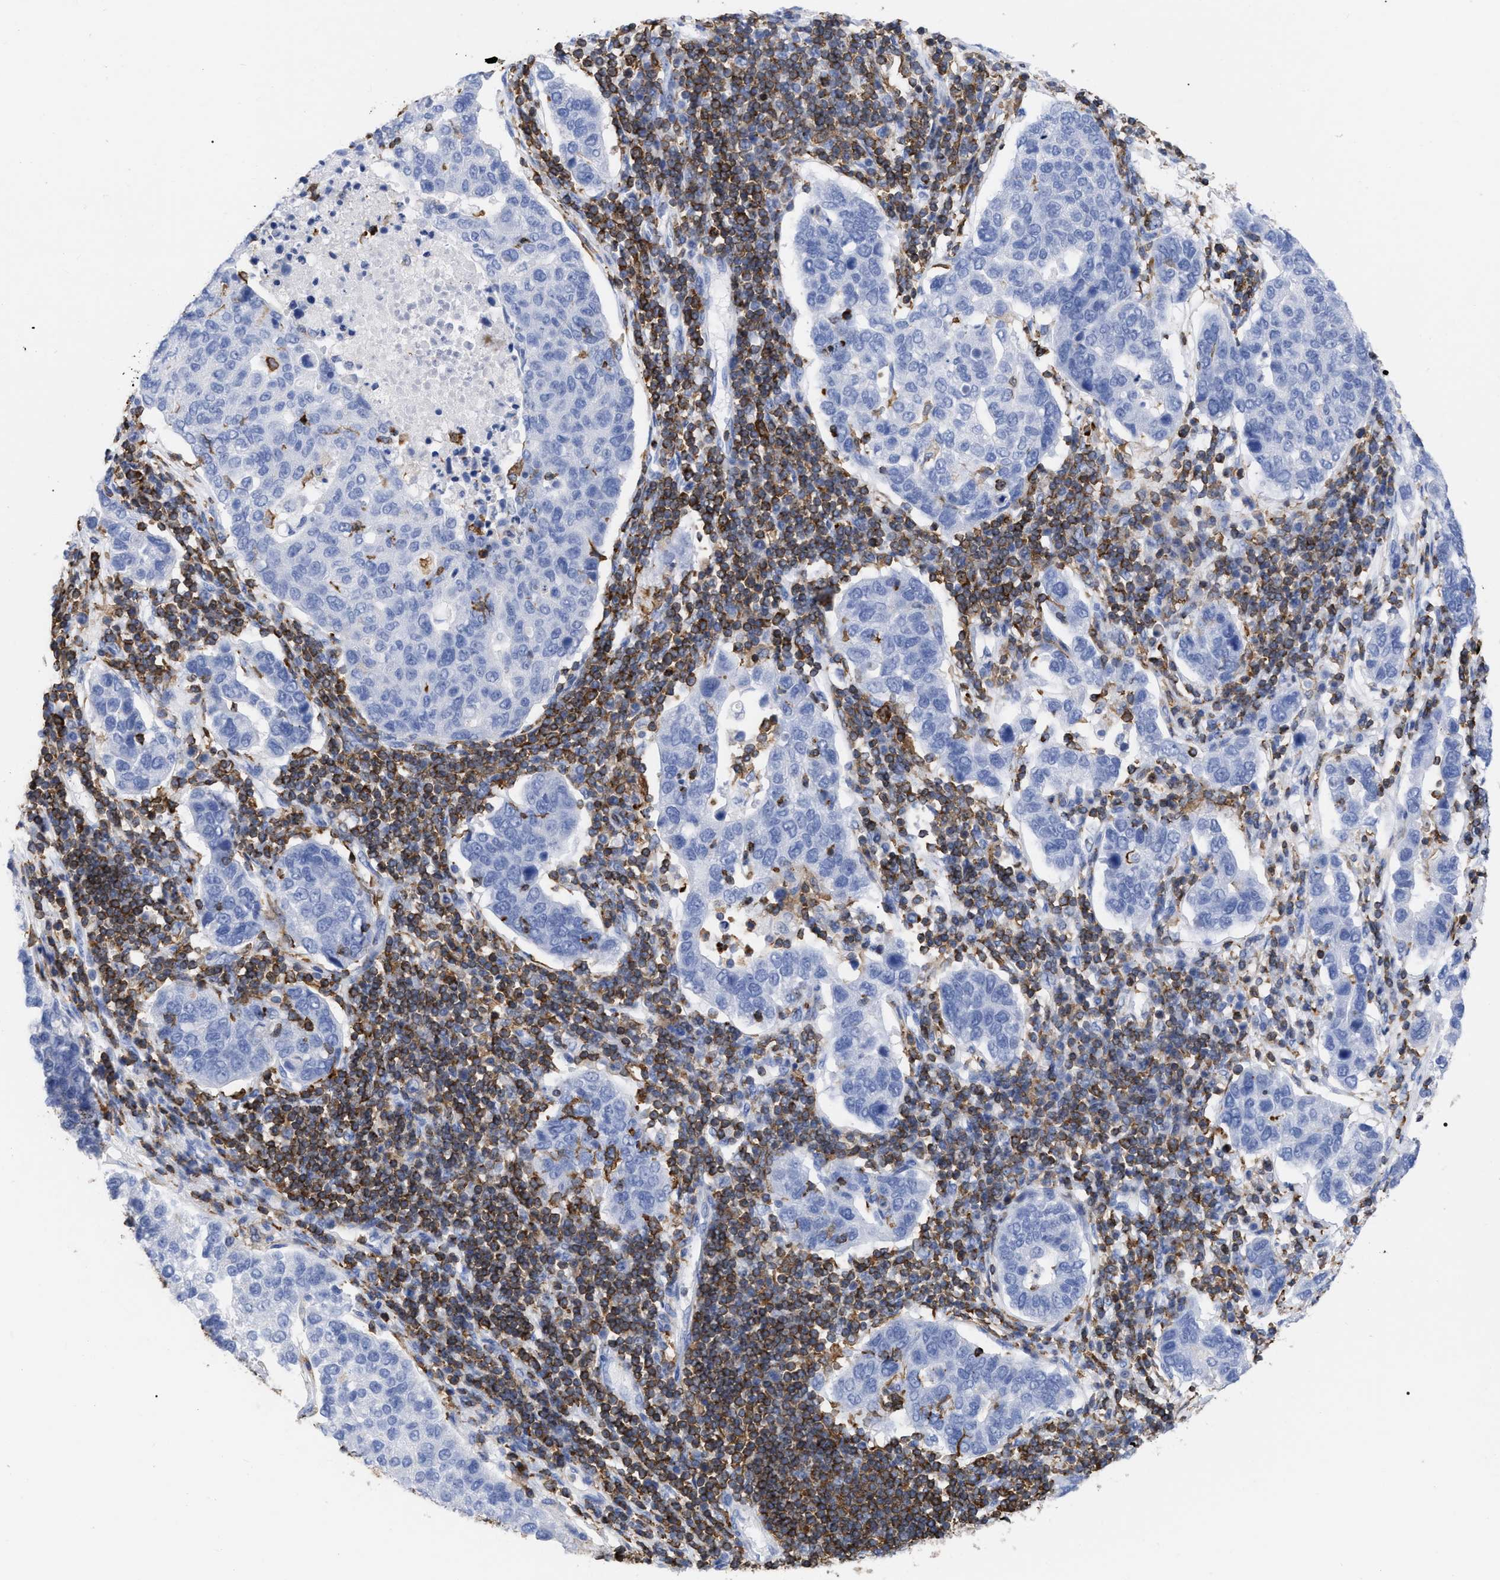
{"staining": {"intensity": "negative", "quantity": "none", "location": "none"}, "tissue": "pancreatic cancer", "cell_type": "Tumor cells", "image_type": "cancer", "snomed": [{"axis": "morphology", "description": "Adenocarcinoma, NOS"}, {"axis": "topography", "description": "Pancreas"}], "caption": "The histopathology image demonstrates no significant expression in tumor cells of pancreatic cancer.", "gene": "HCLS1", "patient": {"sex": "female", "age": 61}}